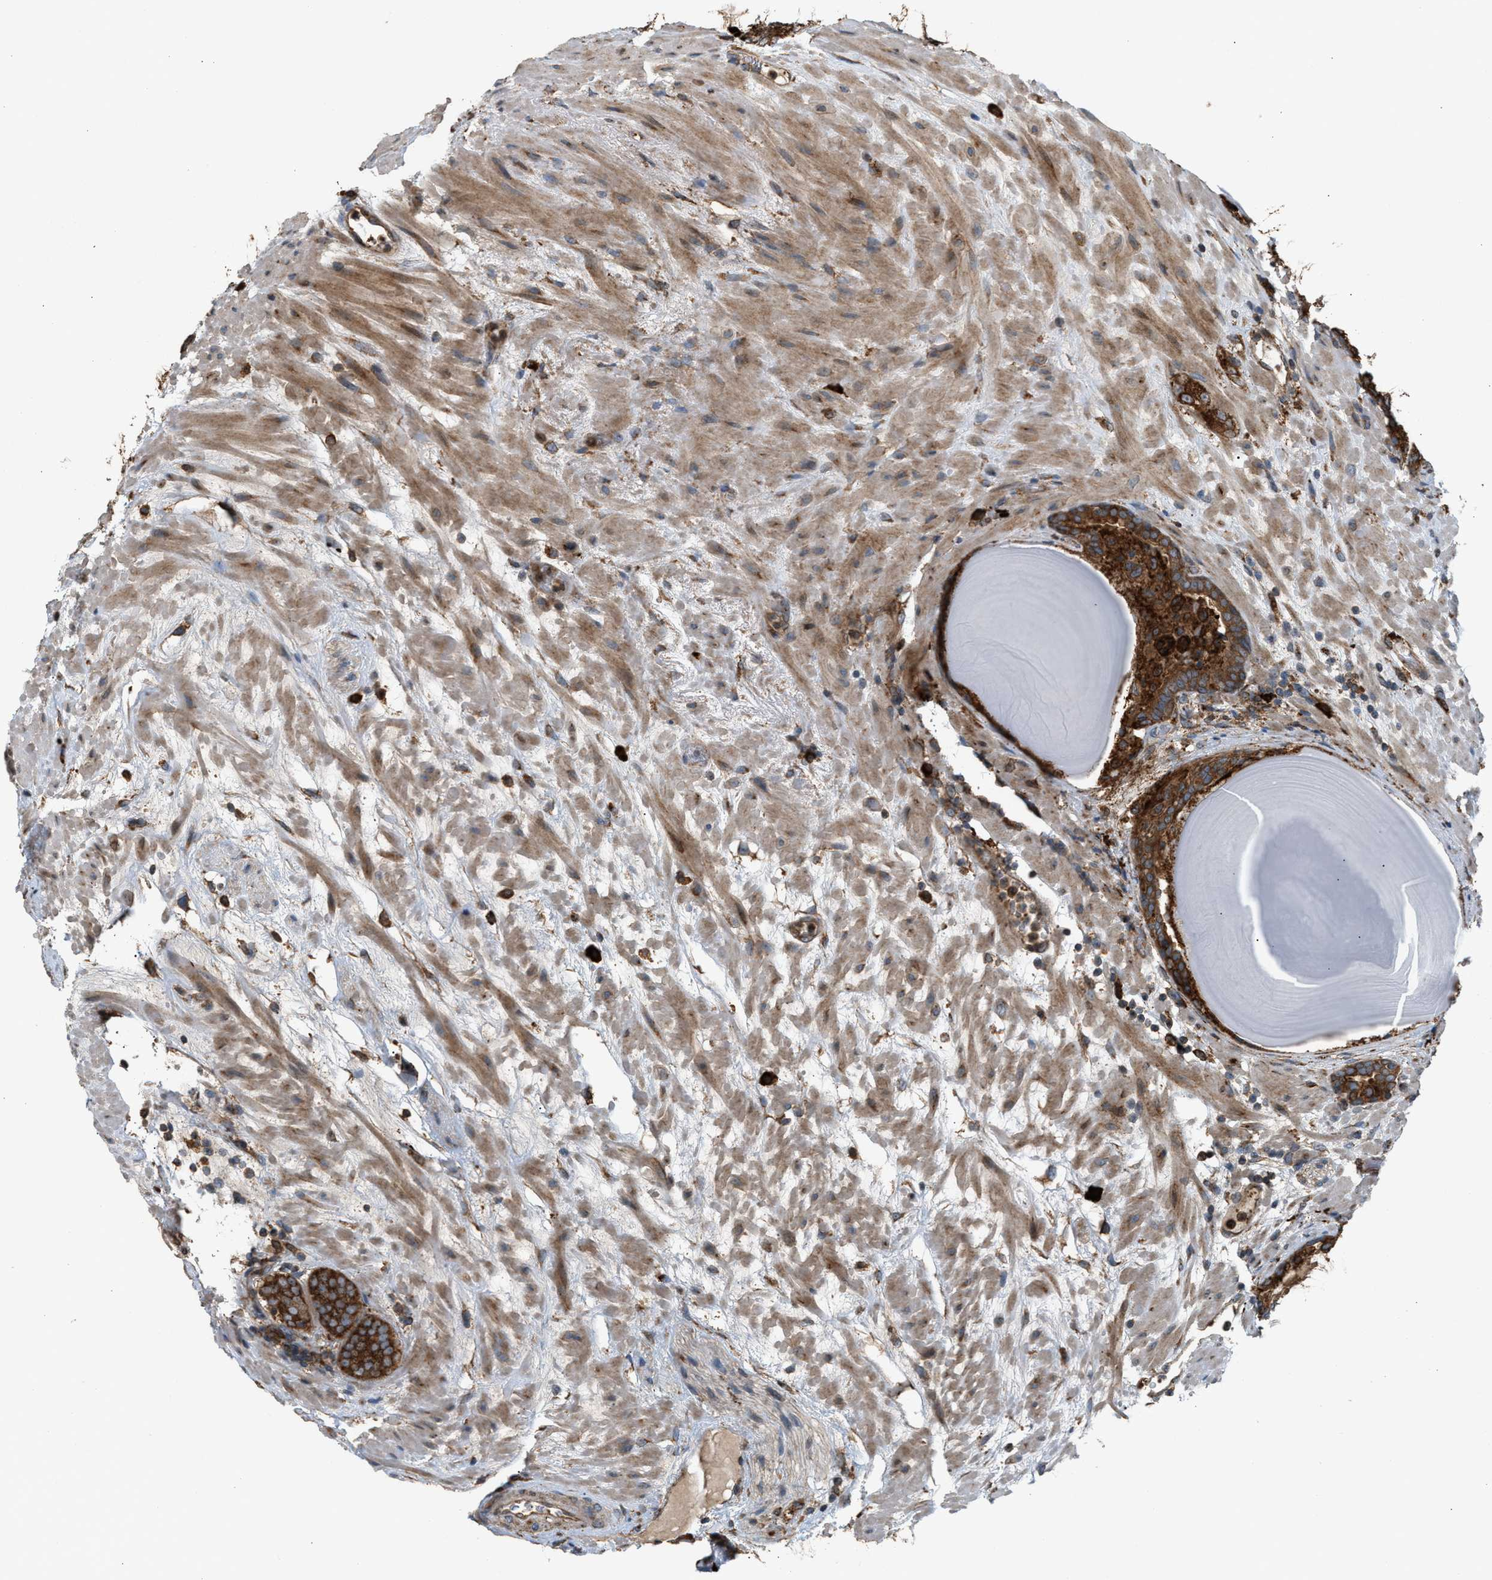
{"staining": {"intensity": "strong", "quantity": ">75%", "location": "cytoplasmic/membranous"}, "tissue": "prostate cancer", "cell_type": "Tumor cells", "image_type": "cancer", "snomed": [{"axis": "morphology", "description": "Adenocarcinoma, Low grade"}, {"axis": "topography", "description": "Prostate"}], "caption": "An immunohistochemistry micrograph of neoplastic tissue is shown. Protein staining in brown shows strong cytoplasmic/membranous positivity in low-grade adenocarcinoma (prostate) within tumor cells.", "gene": "BAIAP2L1", "patient": {"sex": "male", "age": 69}}